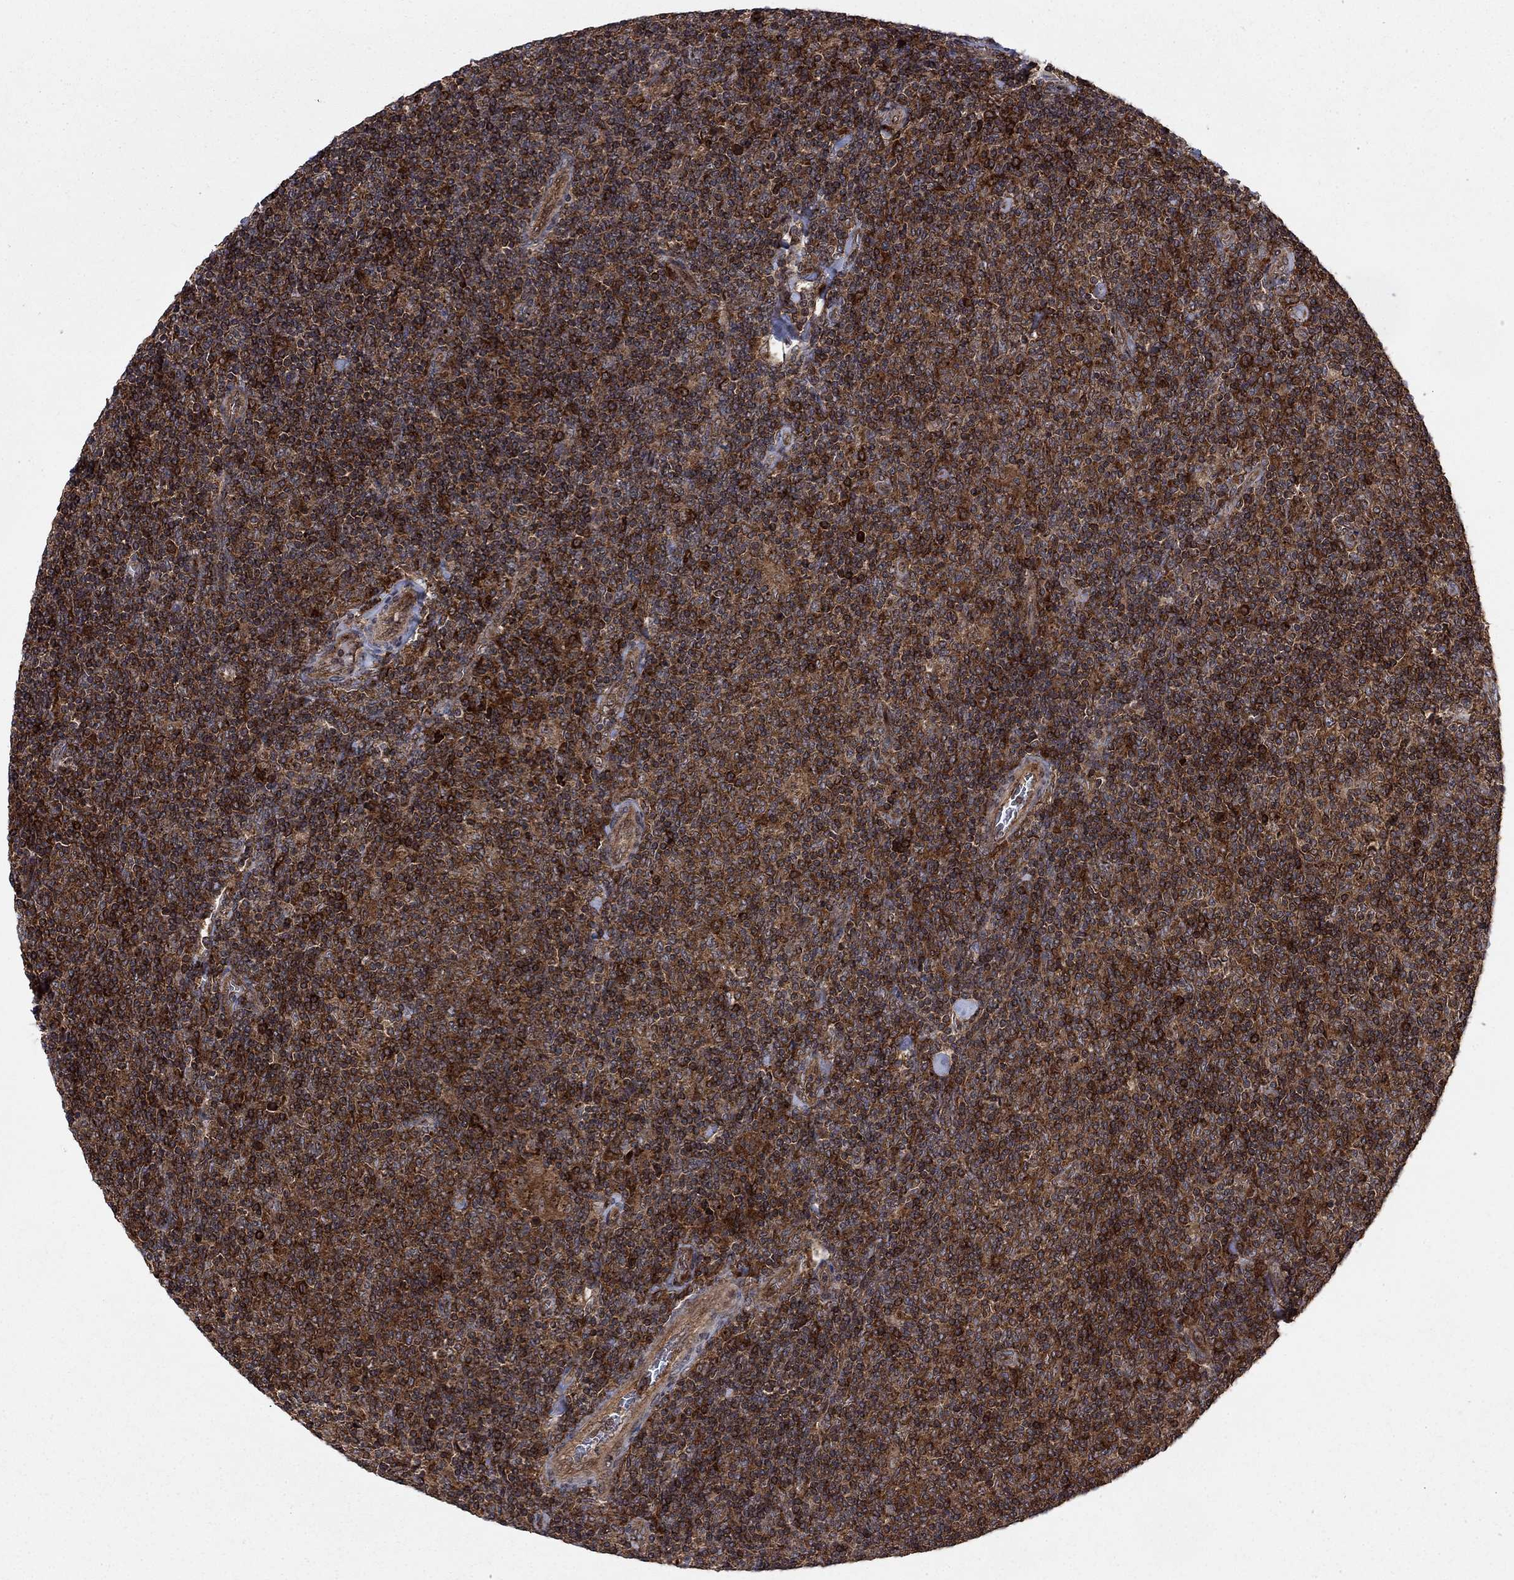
{"staining": {"intensity": "strong", "quantity": ">75%", "location": "cytoplasmic/membranous"}, "tissue": "lymphoma", "cell_type": "Tumor cells", "image_type": "cancer", "snomed": [{"axis": "morphology", "description": "Malignant lymphoma, non-Hodgkin's type, Low grade"}, {"axis": "topography", "description": "Lymph node"}], "caption": "The micrograph shows immunohistochemical staining of malignant lymphoma, non-Hodgkin's type (low-grade). There is strong cytoplasmic/membranous expression is appreciated in about >75% of tumor cells.", "gene": "IFI35", "patient": {"sex": "male", "age": 52}}